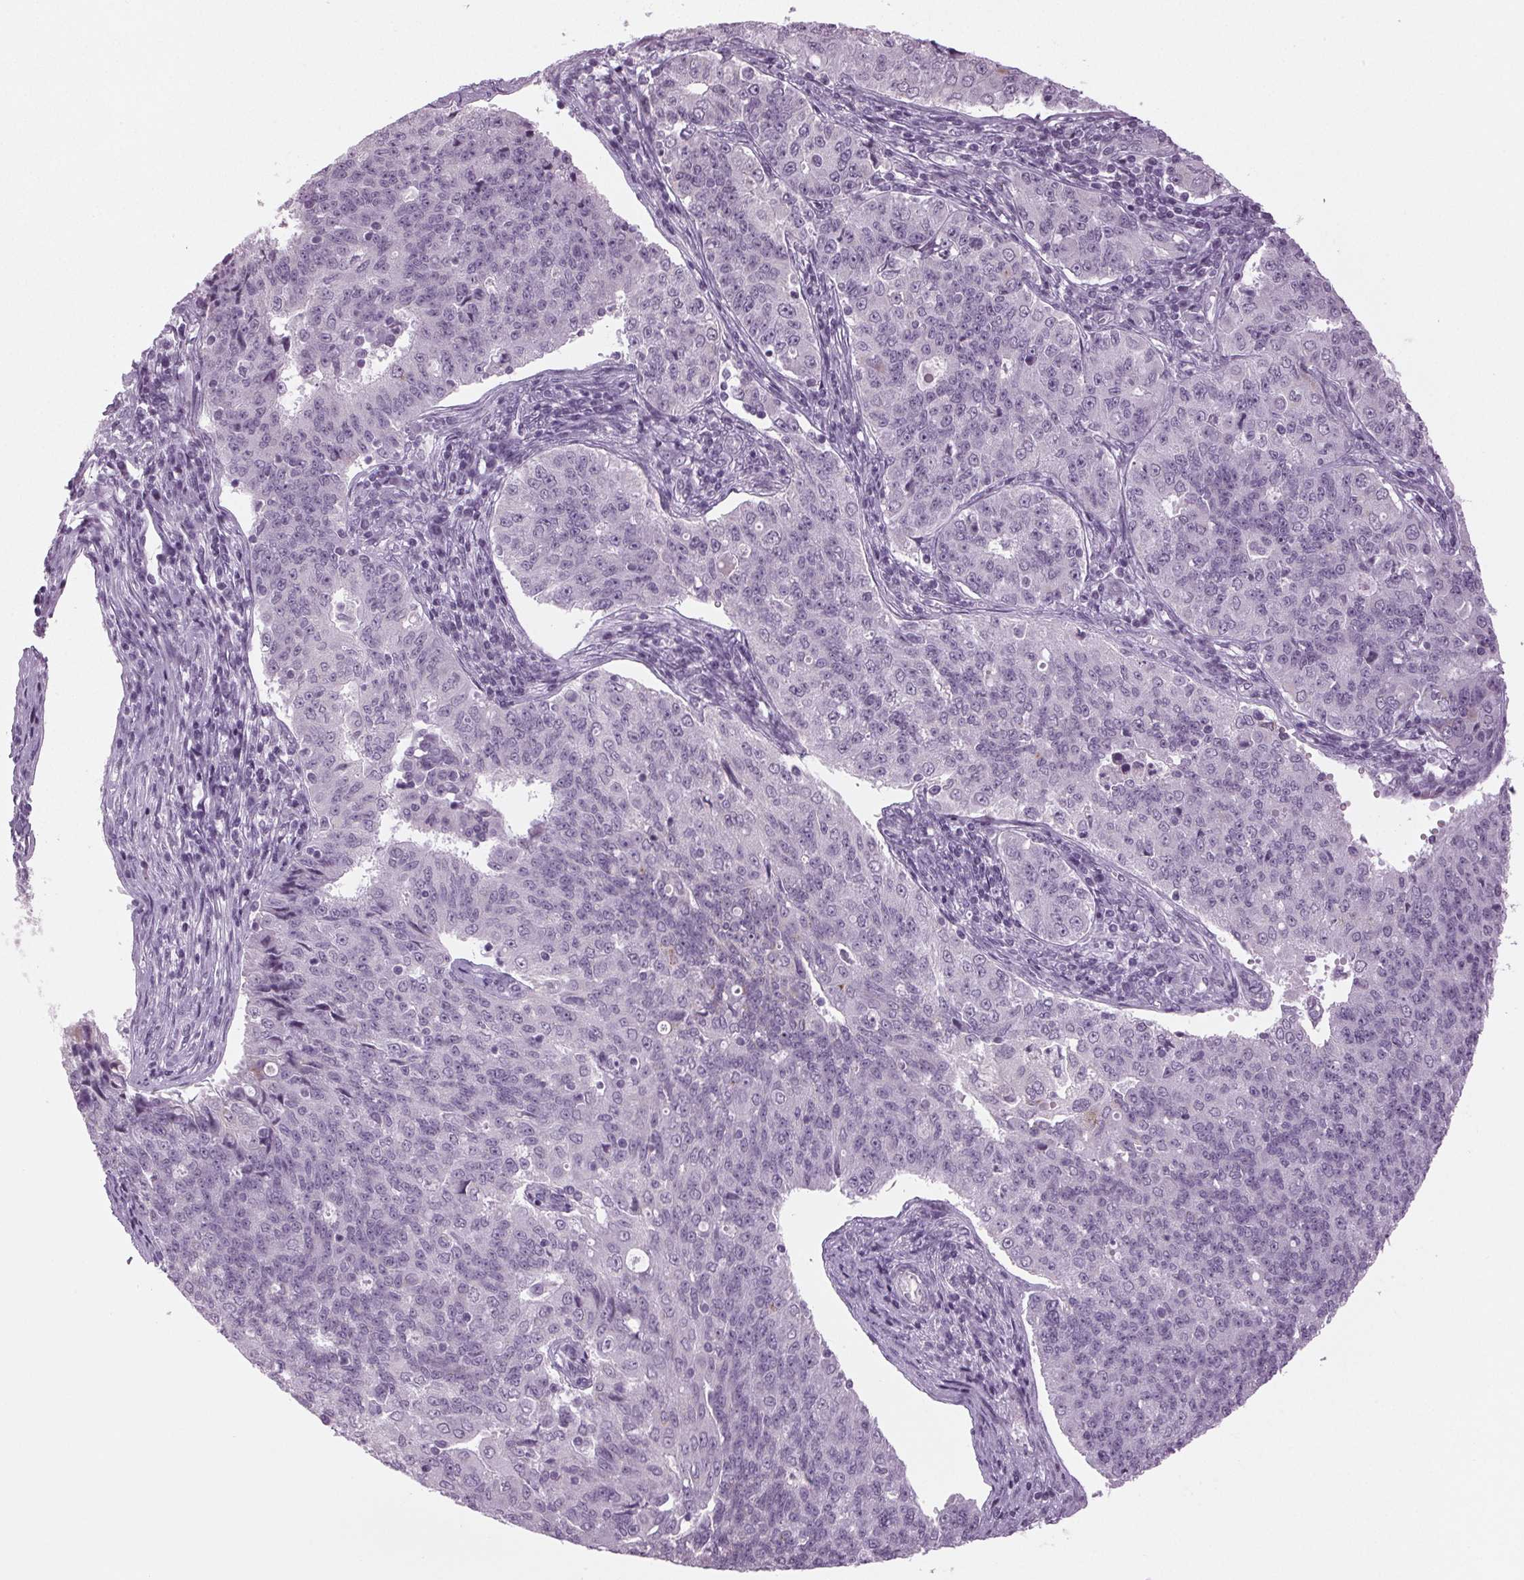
{"staining": {"intensity": "negative", "quantity": "none", "location": "none"}, "tissue": "endometrial cancer", "cell_type": "Tumor cells", "image_type": "cancer", "snomed": [{"axis": "morphology", "description": "Adenocarcinoma, NOS"}, {"axis": "topography", "description": "Endometrium"}], "caption": "An image of human adenocarcinoma (endometrial) is negative for staining in tumor cells.", "gene": "DNAH12", "patient": {"sex": "female", "age": 43}}